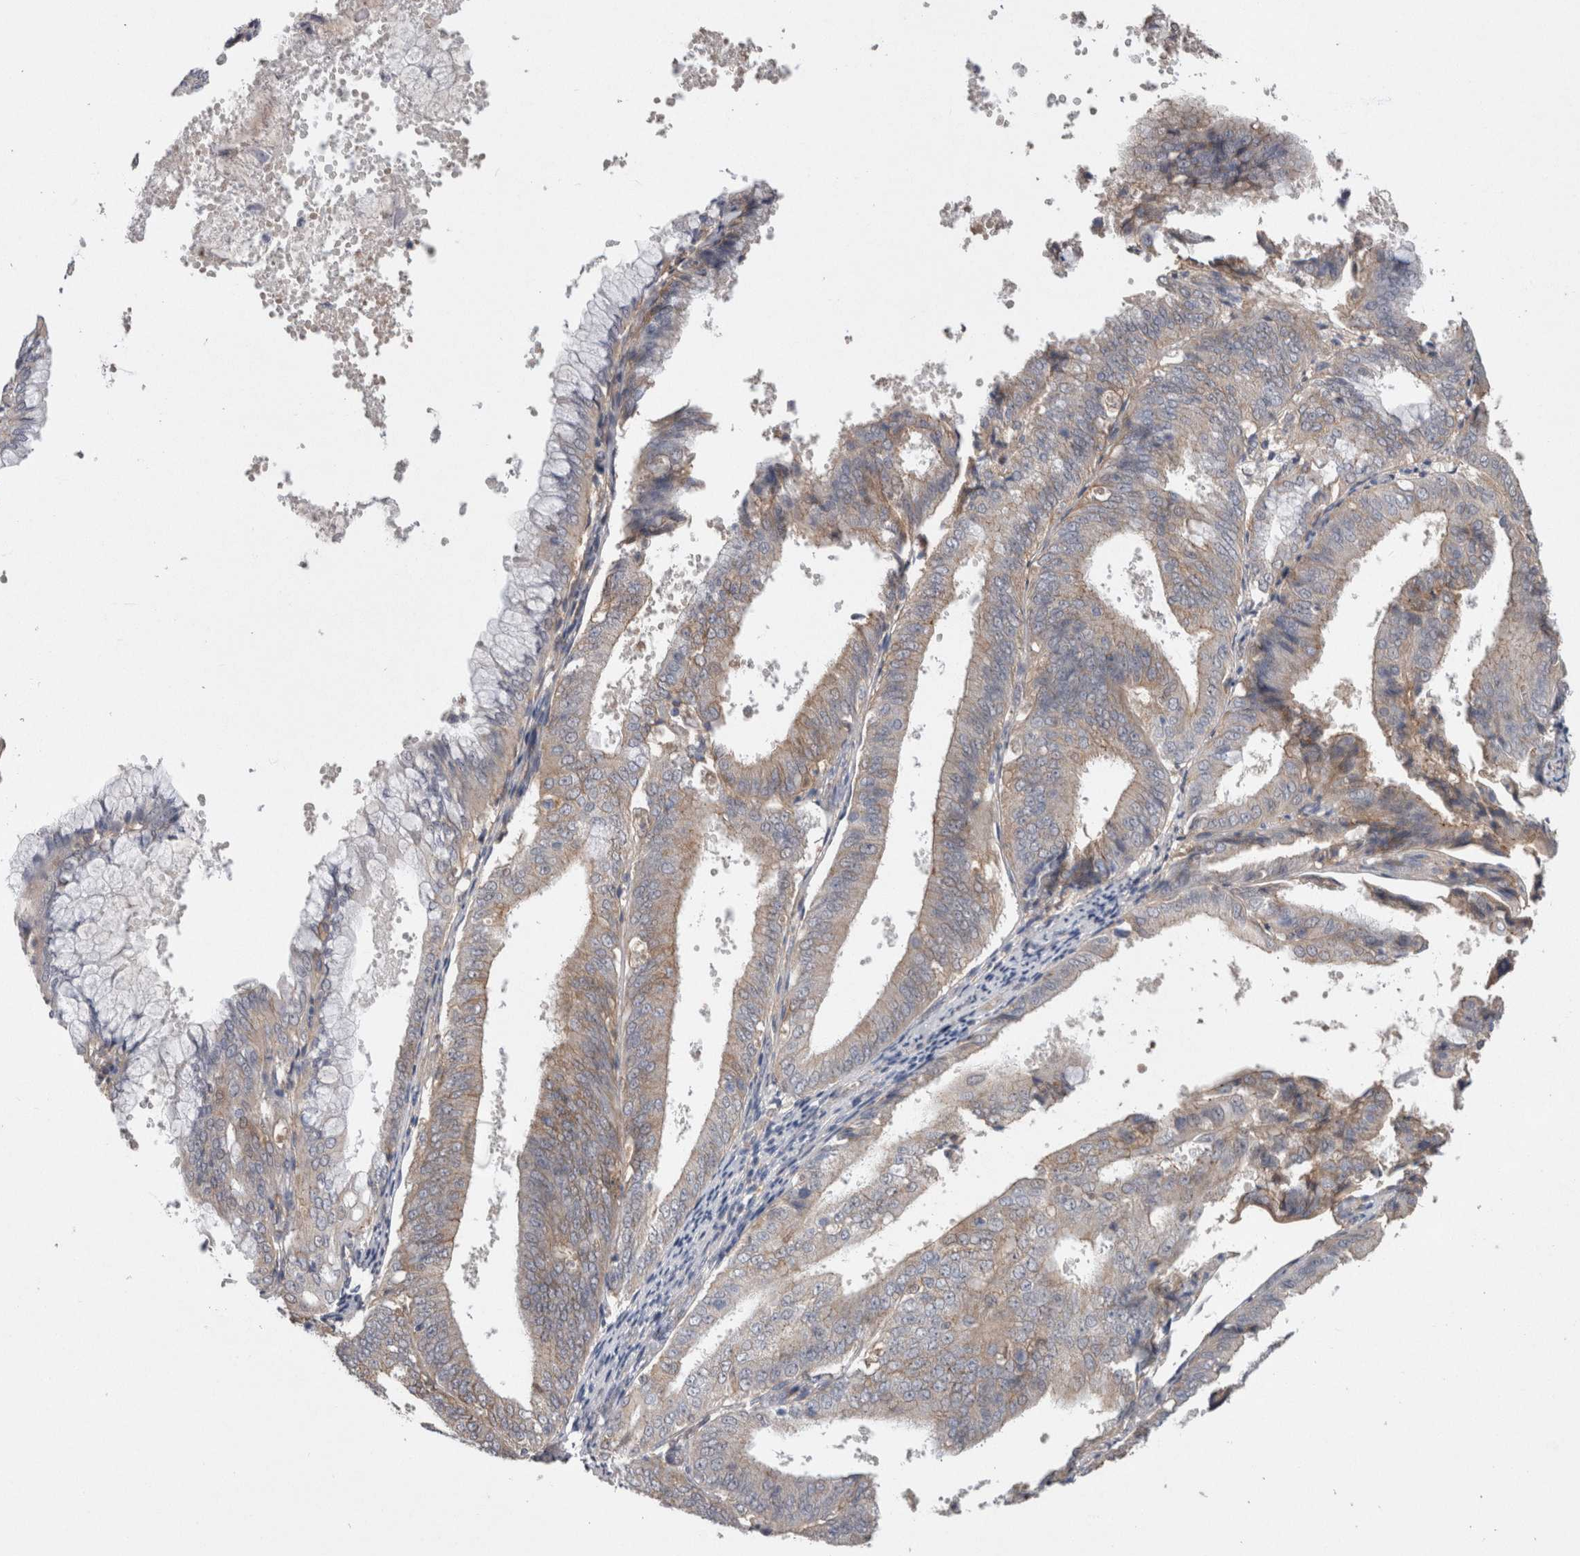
{"staining": {"intensity": "moderate", "quantity": "25%-75%", "location": "cytoplasmic/membranous"}, "tissue": "endometrial cancer", "cell_type": "Tumor cells", "image_type": "cancer", "snomed": [{"axis": "morphology", "description": "Adenocarcinoma, NOS"}, {"axis": "topography", "description": "Endometrium"}], "caption": "The immunohistochemical stain shows moderate cytoplasmic/membranous positivity in tumor cells of endometrial adenocarcinoma tissue. Using DAB (brown) and hematoxylin (blue) stains, captured at high magnification using brightfield microscopy.", "gene": "NECTIN2", "patient": {"sex": "female", "age": 63}}